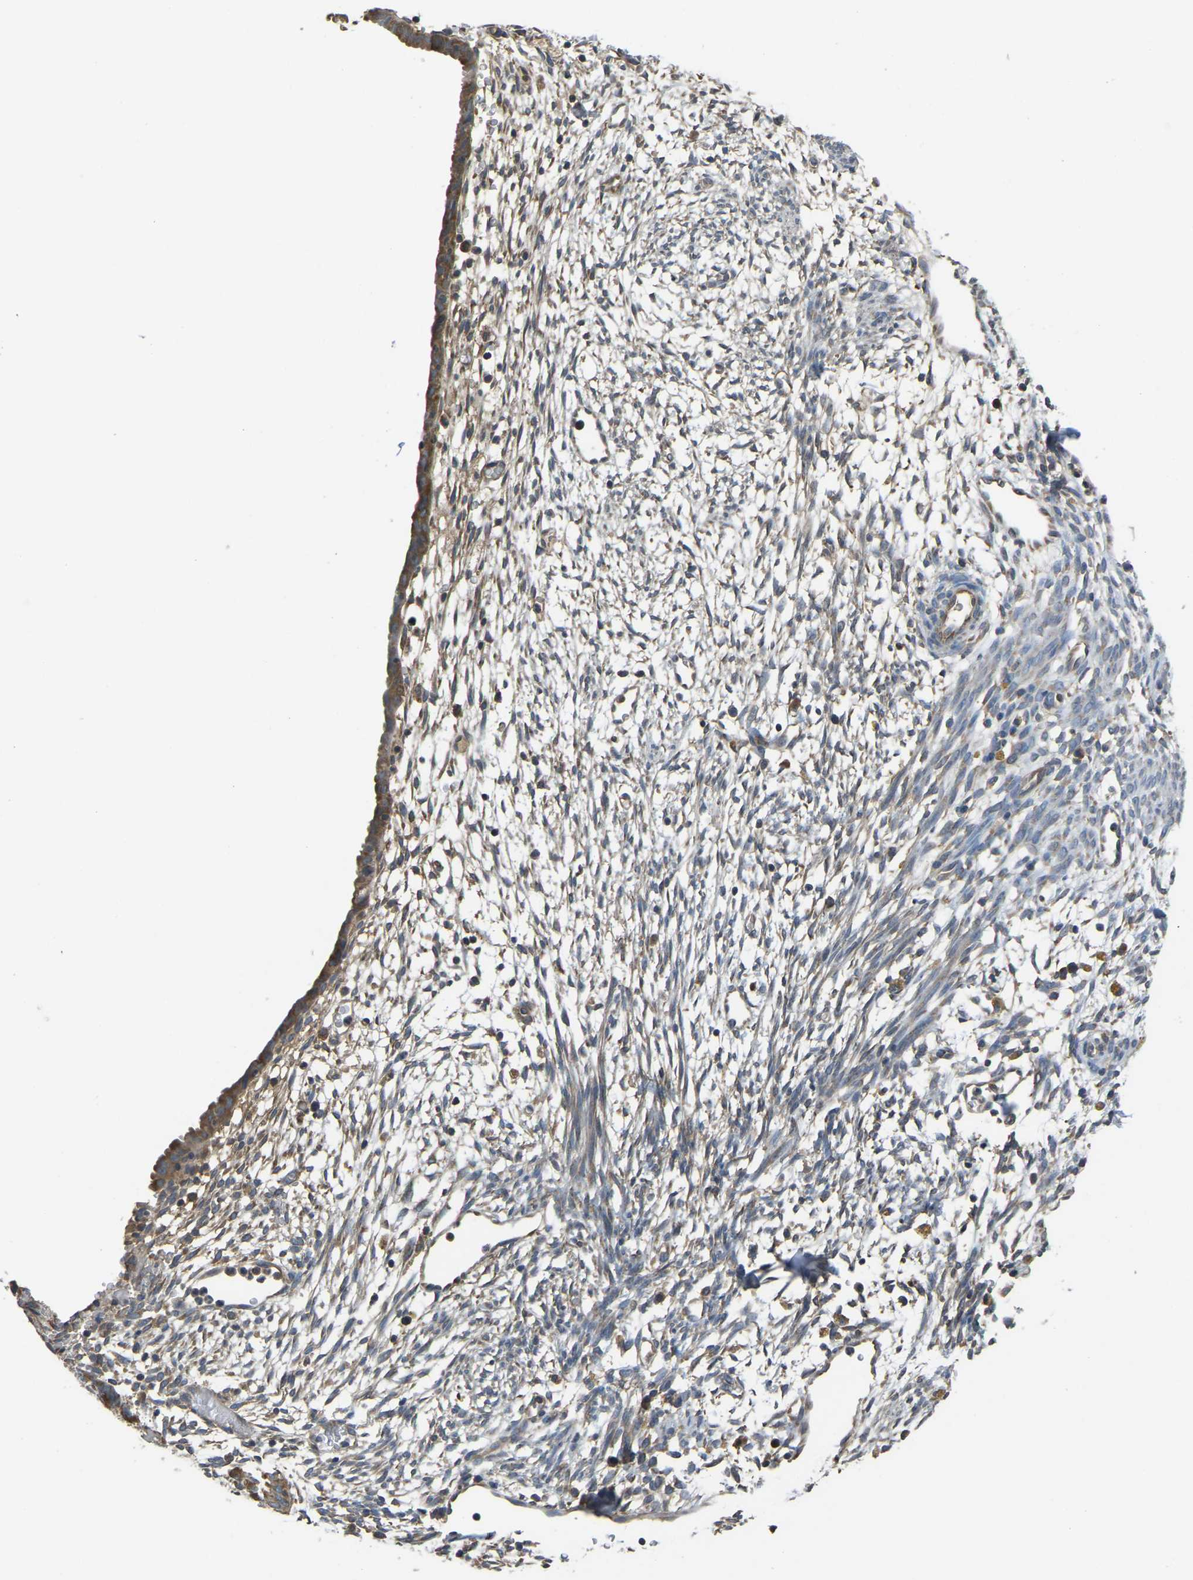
{"staining": {"intensity": "moderate", "quantity": "25%-75%", "location": "cytoplasmic/membranous"}, "tissue": "endometrium", "cell_type": "Cells in endometrial stroma", "image_type": "normal", "snomed": [{"axis": "morphology", "description": "Normal tissue, NOS"}, {"axis": "morphology", "description": "Atrophy, NOS"}, {"axis": "topography", "description": "Uterus"}, {"axis": "topography", "description": "Endometrium"}], "caption": "Endometrium stained for a protein (brown) exhibits moderate cytoplasmic/membranous positive staining in approximately 25%-75% of cells in endometrial stroma.", "gene": "AIMP1", "patient": {"sex": "female", "age": 68}}